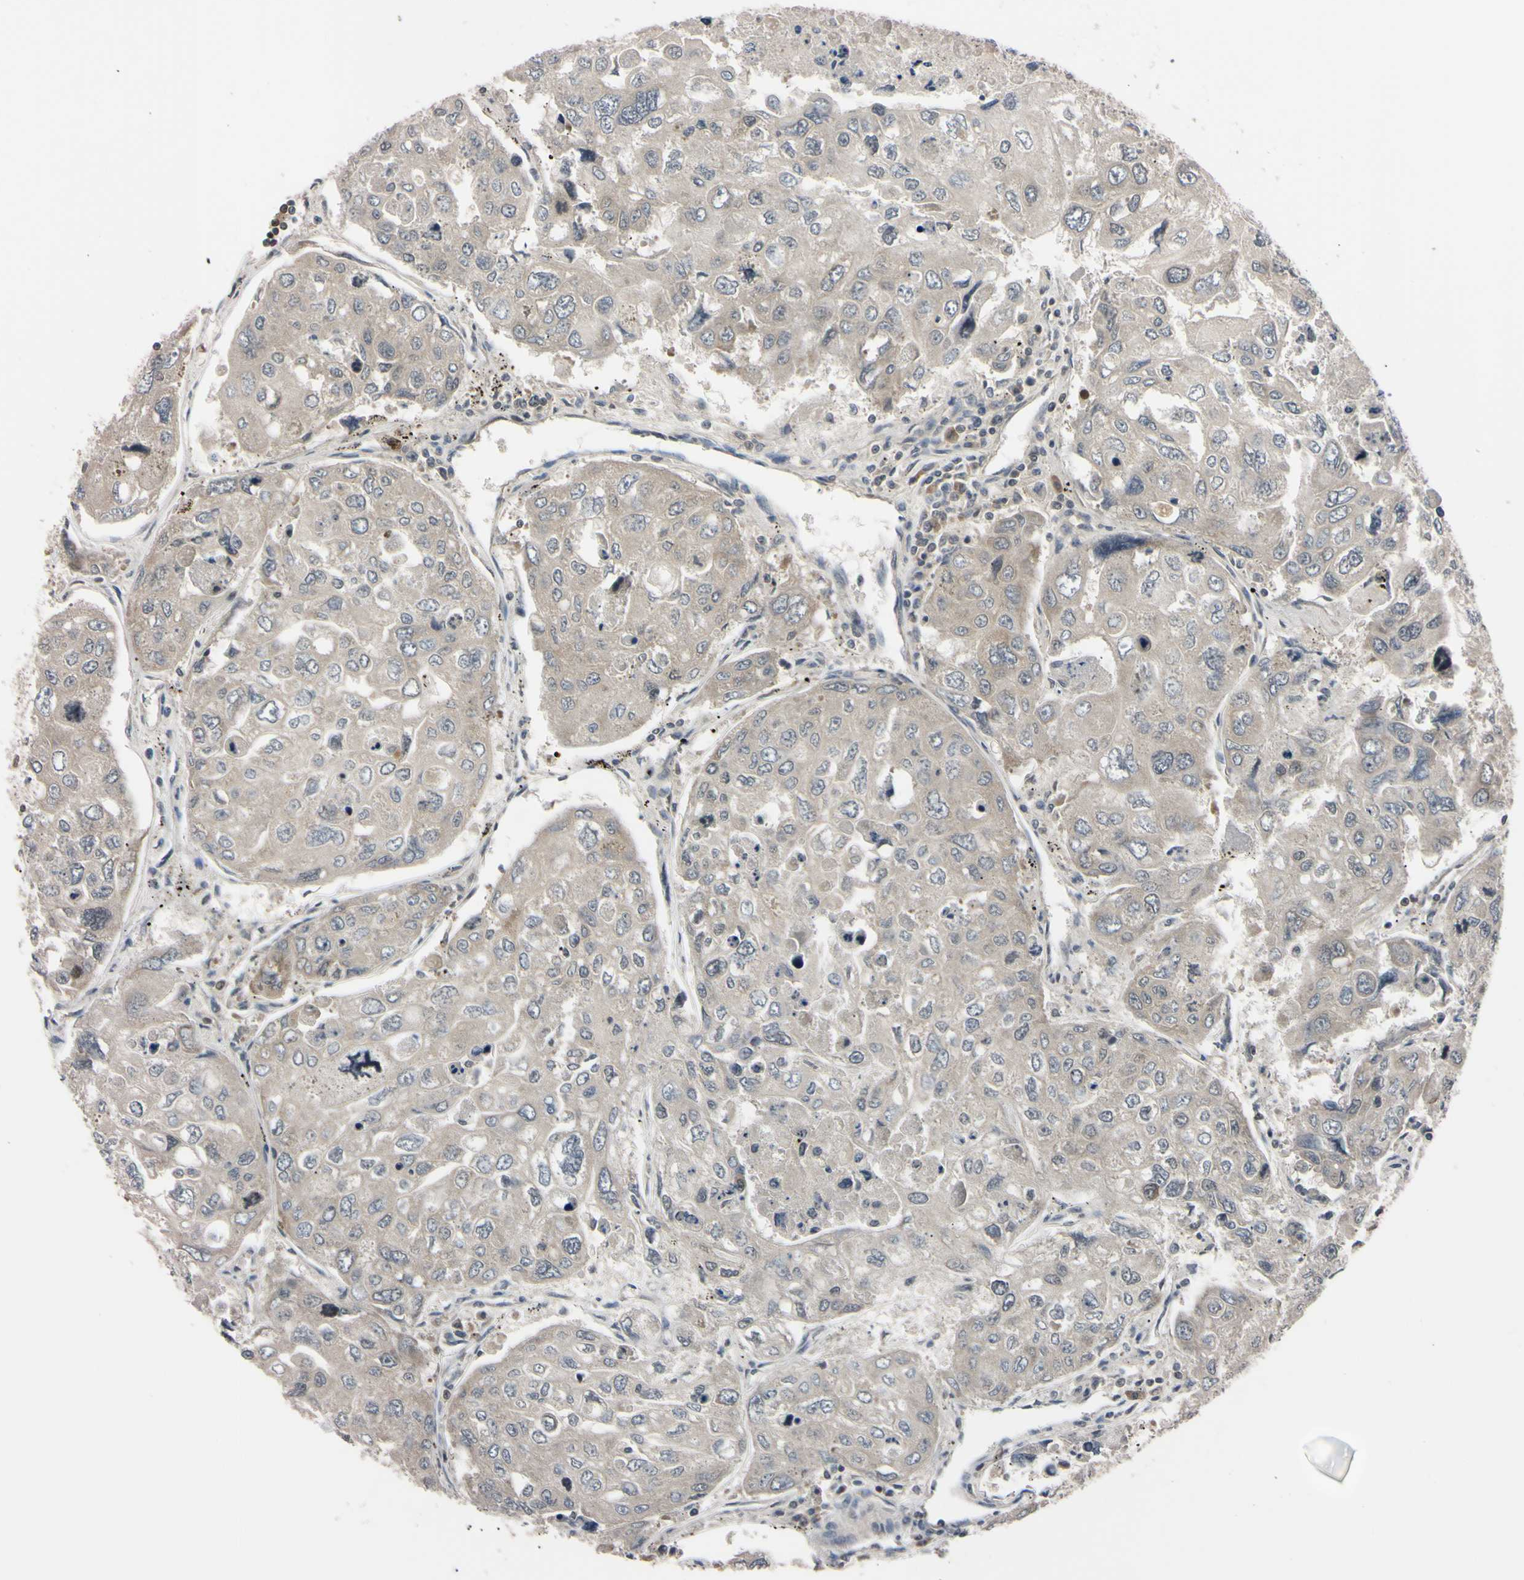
{"staining": {"intensity": "negative", "quantity": "none", "location": "none"}, "tissue": "urothelial cancer", "cell_type": "Tumor cells", "image_type": "cancer", "snomed": [{"axis": "morphology", "description": "Urothelial carcinoma, High grade"}, {"axis": "topography", "description": "Lymph node"}, {"axis": "topography", "description": "Urinary bladder"}], "caption": "Tumor cells show no significant protein staining in urothelial cancer.", "gene": "UBE2I", "patient": {"sex": "male", "age": 51}}